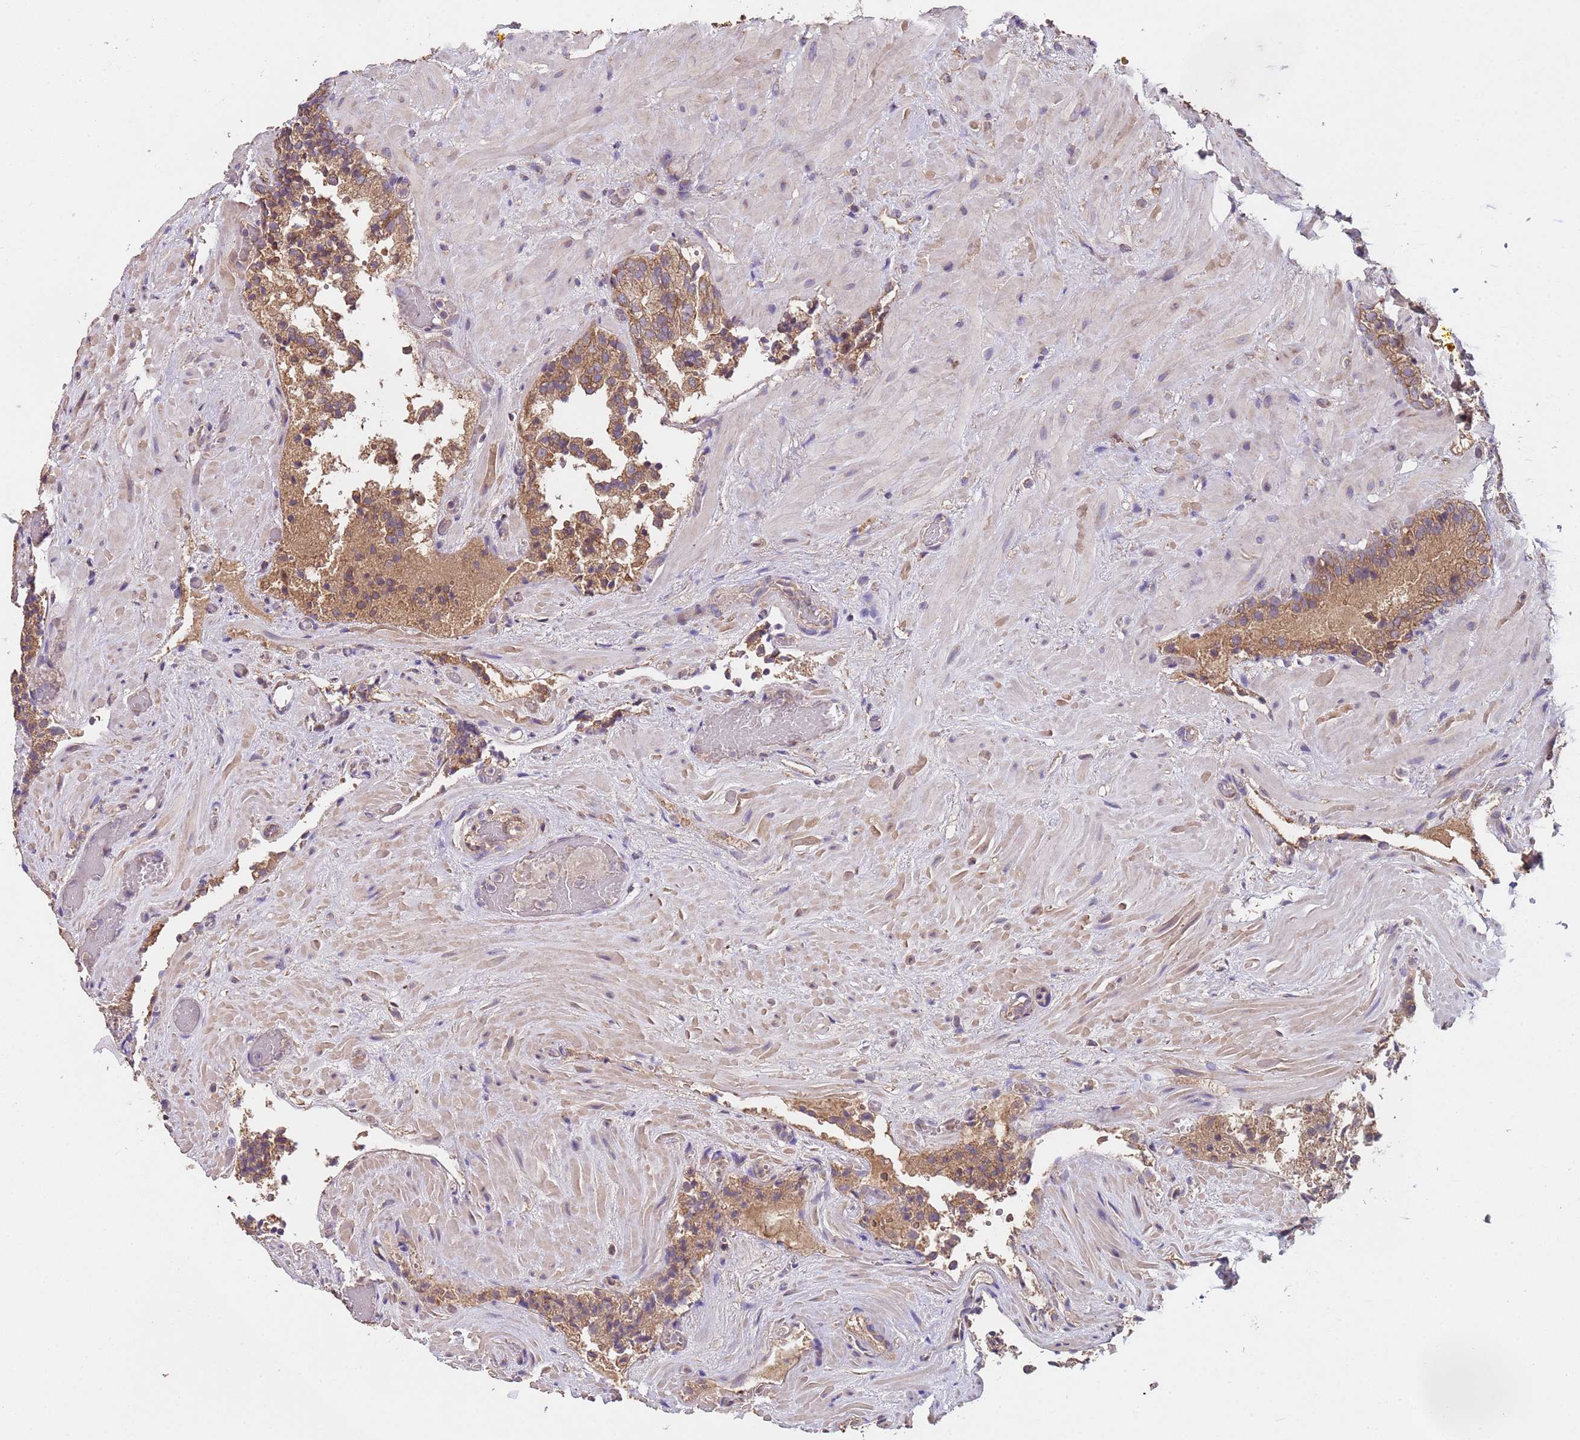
{"staining": {"intensity": "moderate", "quantity": ">75%", "location": "cytoplasmic/membranous"}, "tissue": "prostate cancer", "cell_type": "Tumor cells", "image_type": "cancer", "snomed": [{"axis": "morphology", "description": "Adenocarcinoma, High grade"}, {"axis": "topography", "description": "Prostate and seminal vesicle, NOS"}], "caption": "Prostate high-grade adenocarcinoma stained for a protein (brown) reveals moderate cytoplasmic/membranous positive staining in about >75% of tumor cells.", "gene": "EEF1AKMT1", "patient": {"sex": "male", "age": 67}}